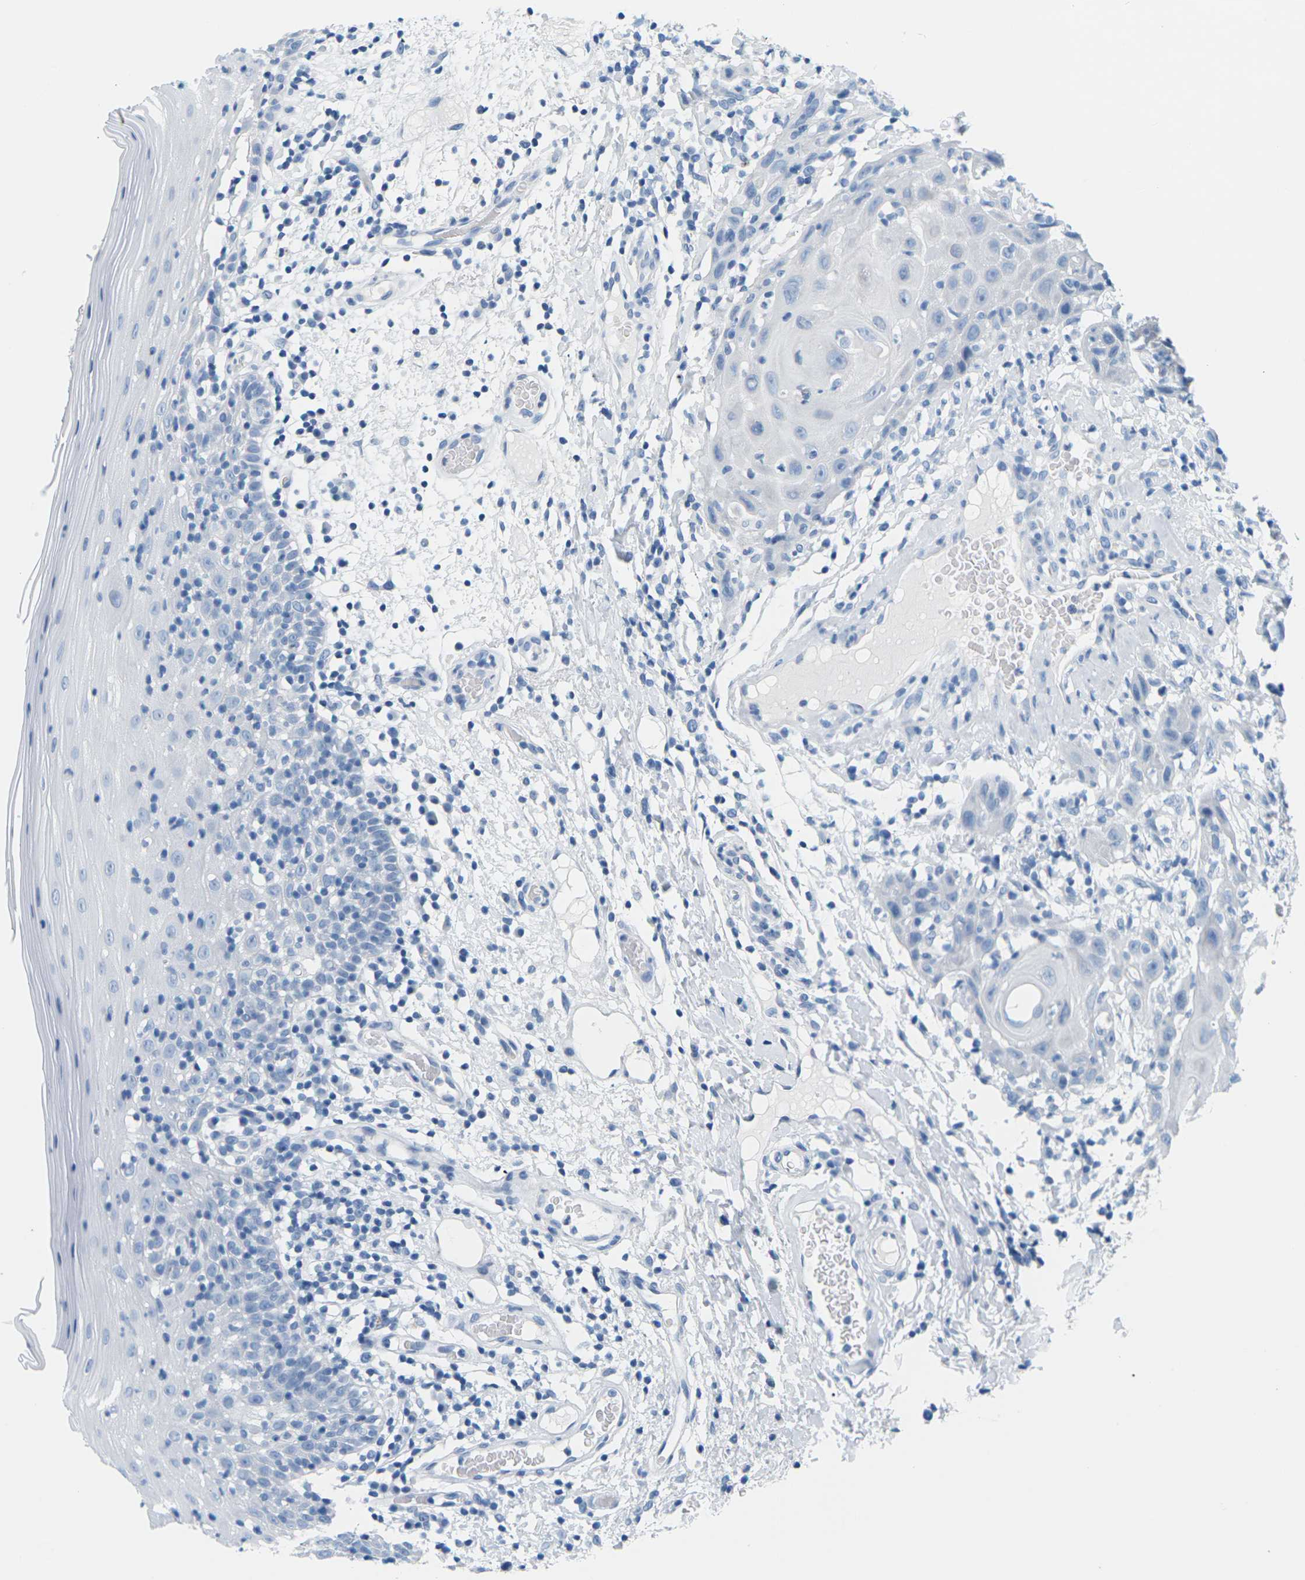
{"staining": {"intensity": "negative", "quantity": "none", "location": "none"}, "tissue": "oral mucosa", "cell_type": "Squamous epithelial cells", "image_type": "normal", "snomed": [{"axis": "morphology", "description": "Normal tissue, NOS"}, {"axis": "morphology", "description": "Squamous cell carcinoma, NOS"}, {"axis": "topography", "description": "Skeletal muscle"}, {"axis": "topography", "description": "Oral tissue"}], "caption": "Squamous epithelial cells show no significant protein positivity in unremarkable oral mucosa. (DAB (3,3'-diaminobenzidine) immunohistochemistry (IHC) visualized using brightfield microscopy, high magnification).", "gene": "SLC12A1", "patient": {"sex": "male", "age": 71}}